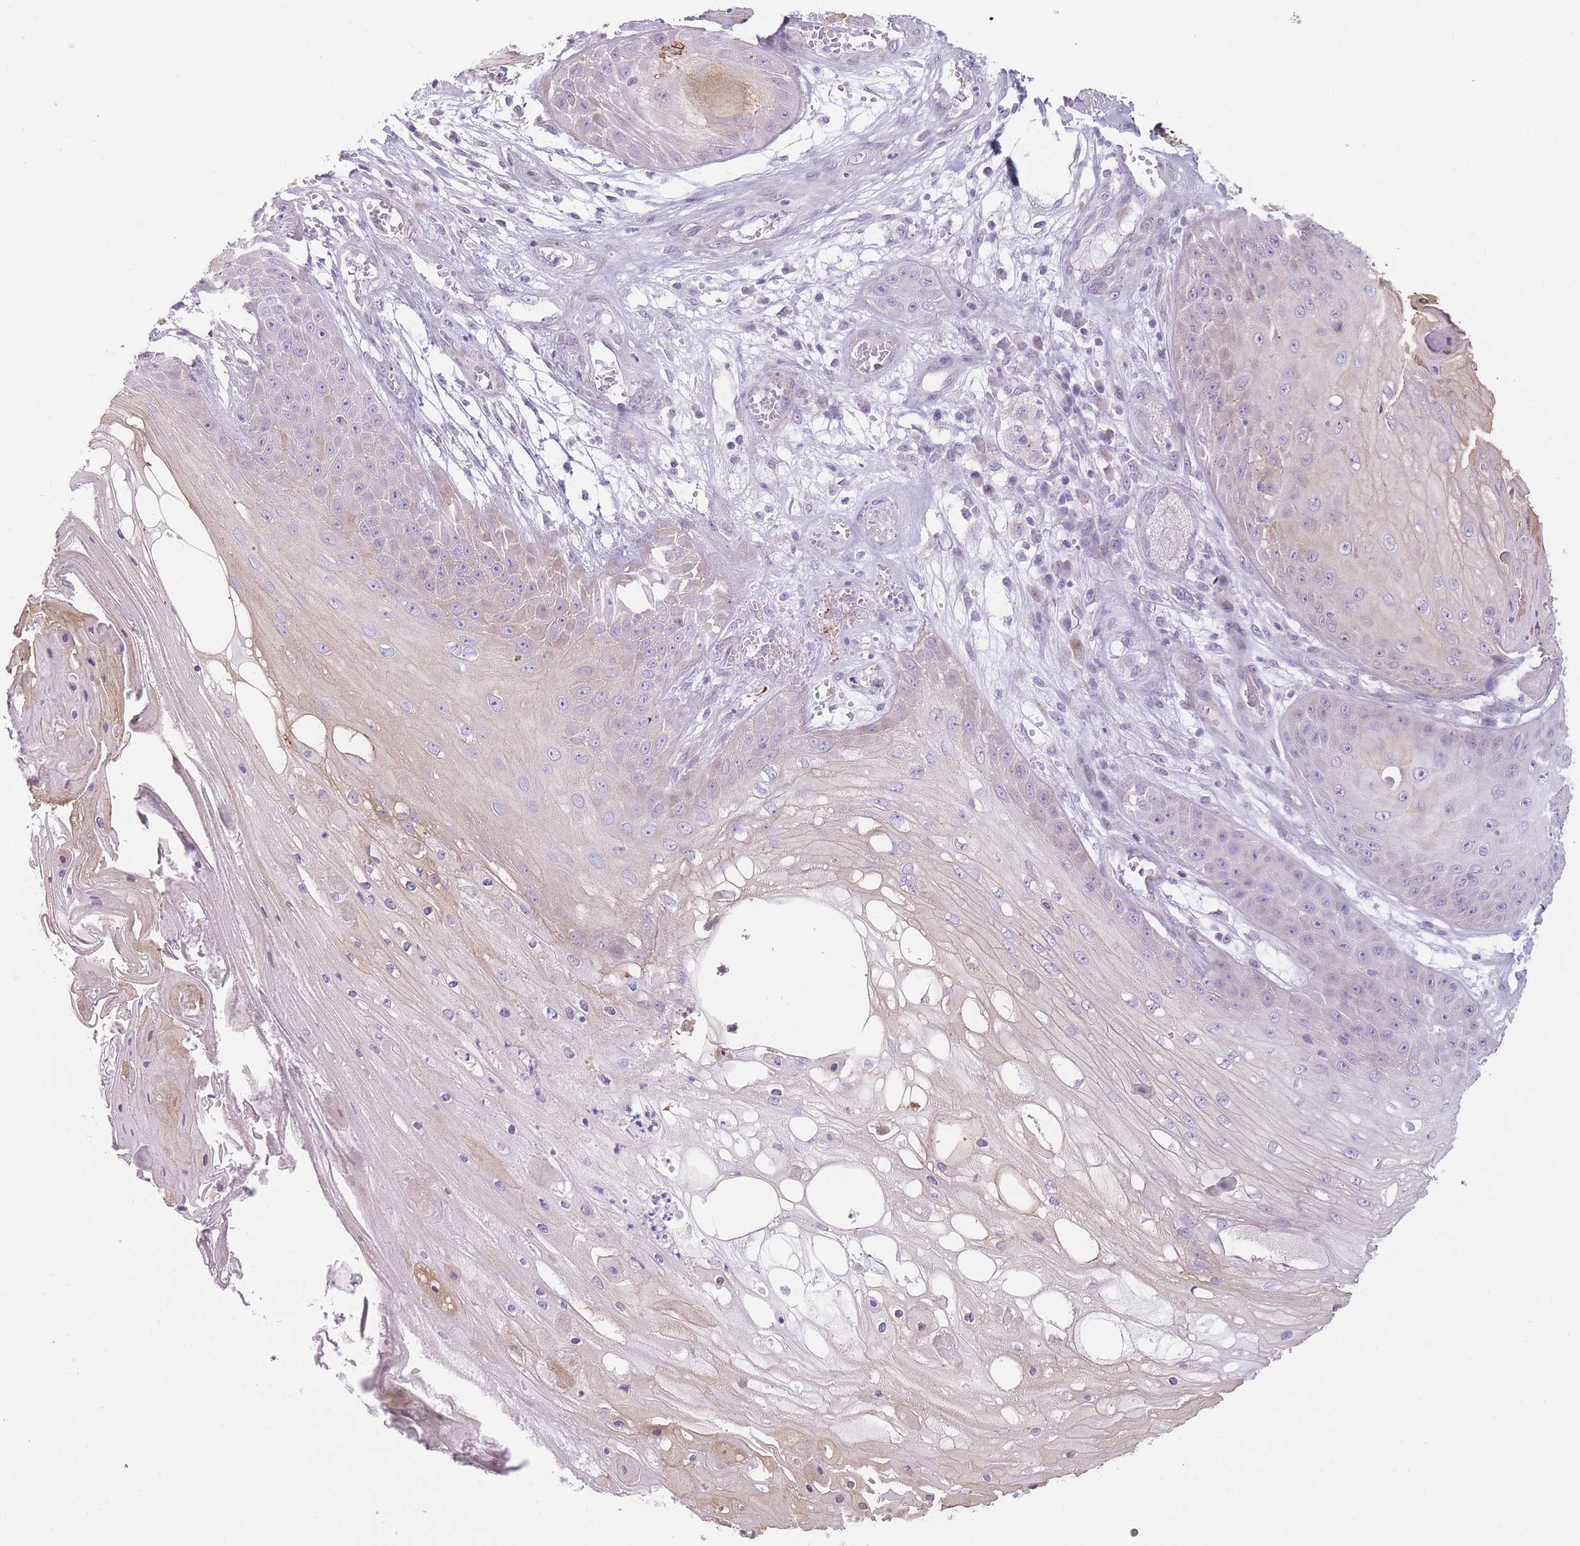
{"staining": {"intensity": "negative", "quantity": "none", "location": "none"}, "tissue": "skin cancer", "cell_type": "Tumor cells", "image_type": "cancer", "snomed": [{"axis": "morphology", "description": "Squamous cell carcinoma, NOS"}, {"axis": "topography", "description": "Skin"}], "caption": "The micrograph shows no staining of tumor cells in skin squamous cell carcinoma. Nuclei are stained in blue.", "gene": "IMPG1", "patient": {"sex": "male", "age": 70}}